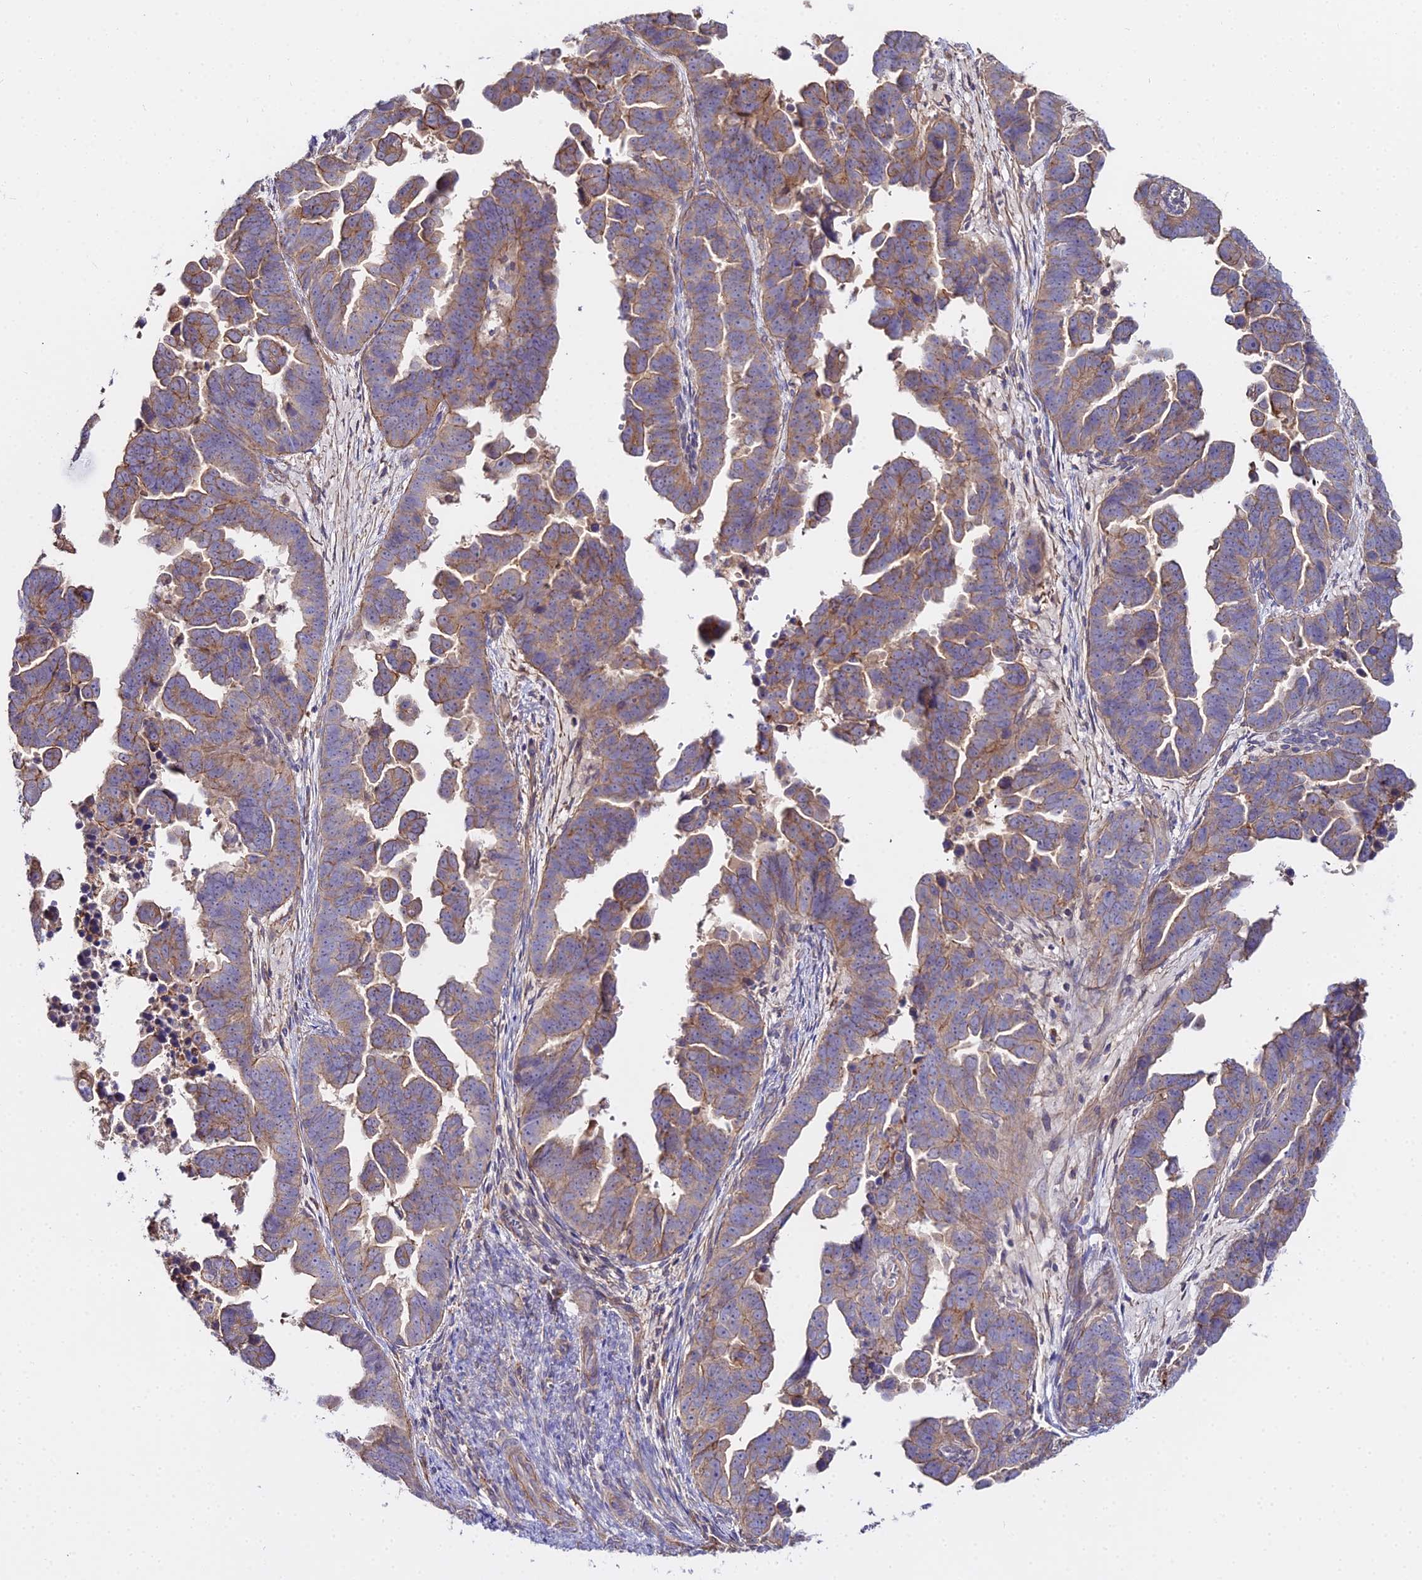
{"staining": {"intensity": "weak", "quantity": "25%-75%", "location": "cytoplasmic/membranous"}, "tissue": "endometrial cancer", "cell_type": "Tumor cells", "image_type": "cancer", "snomed": [{"axis": "morphology", "description": "Adenocarcinoma, NOS"}, {"axis": "topography", "description": "Endometrium"}], "caption": "Weak cytoplasmic/membranous positivity is identified in about 25%-75% of tumor cells in endometrial cancer (adenocarcinoma).", "gene": "GLYAT", "patient": {"sex": "female", "age": 75}}